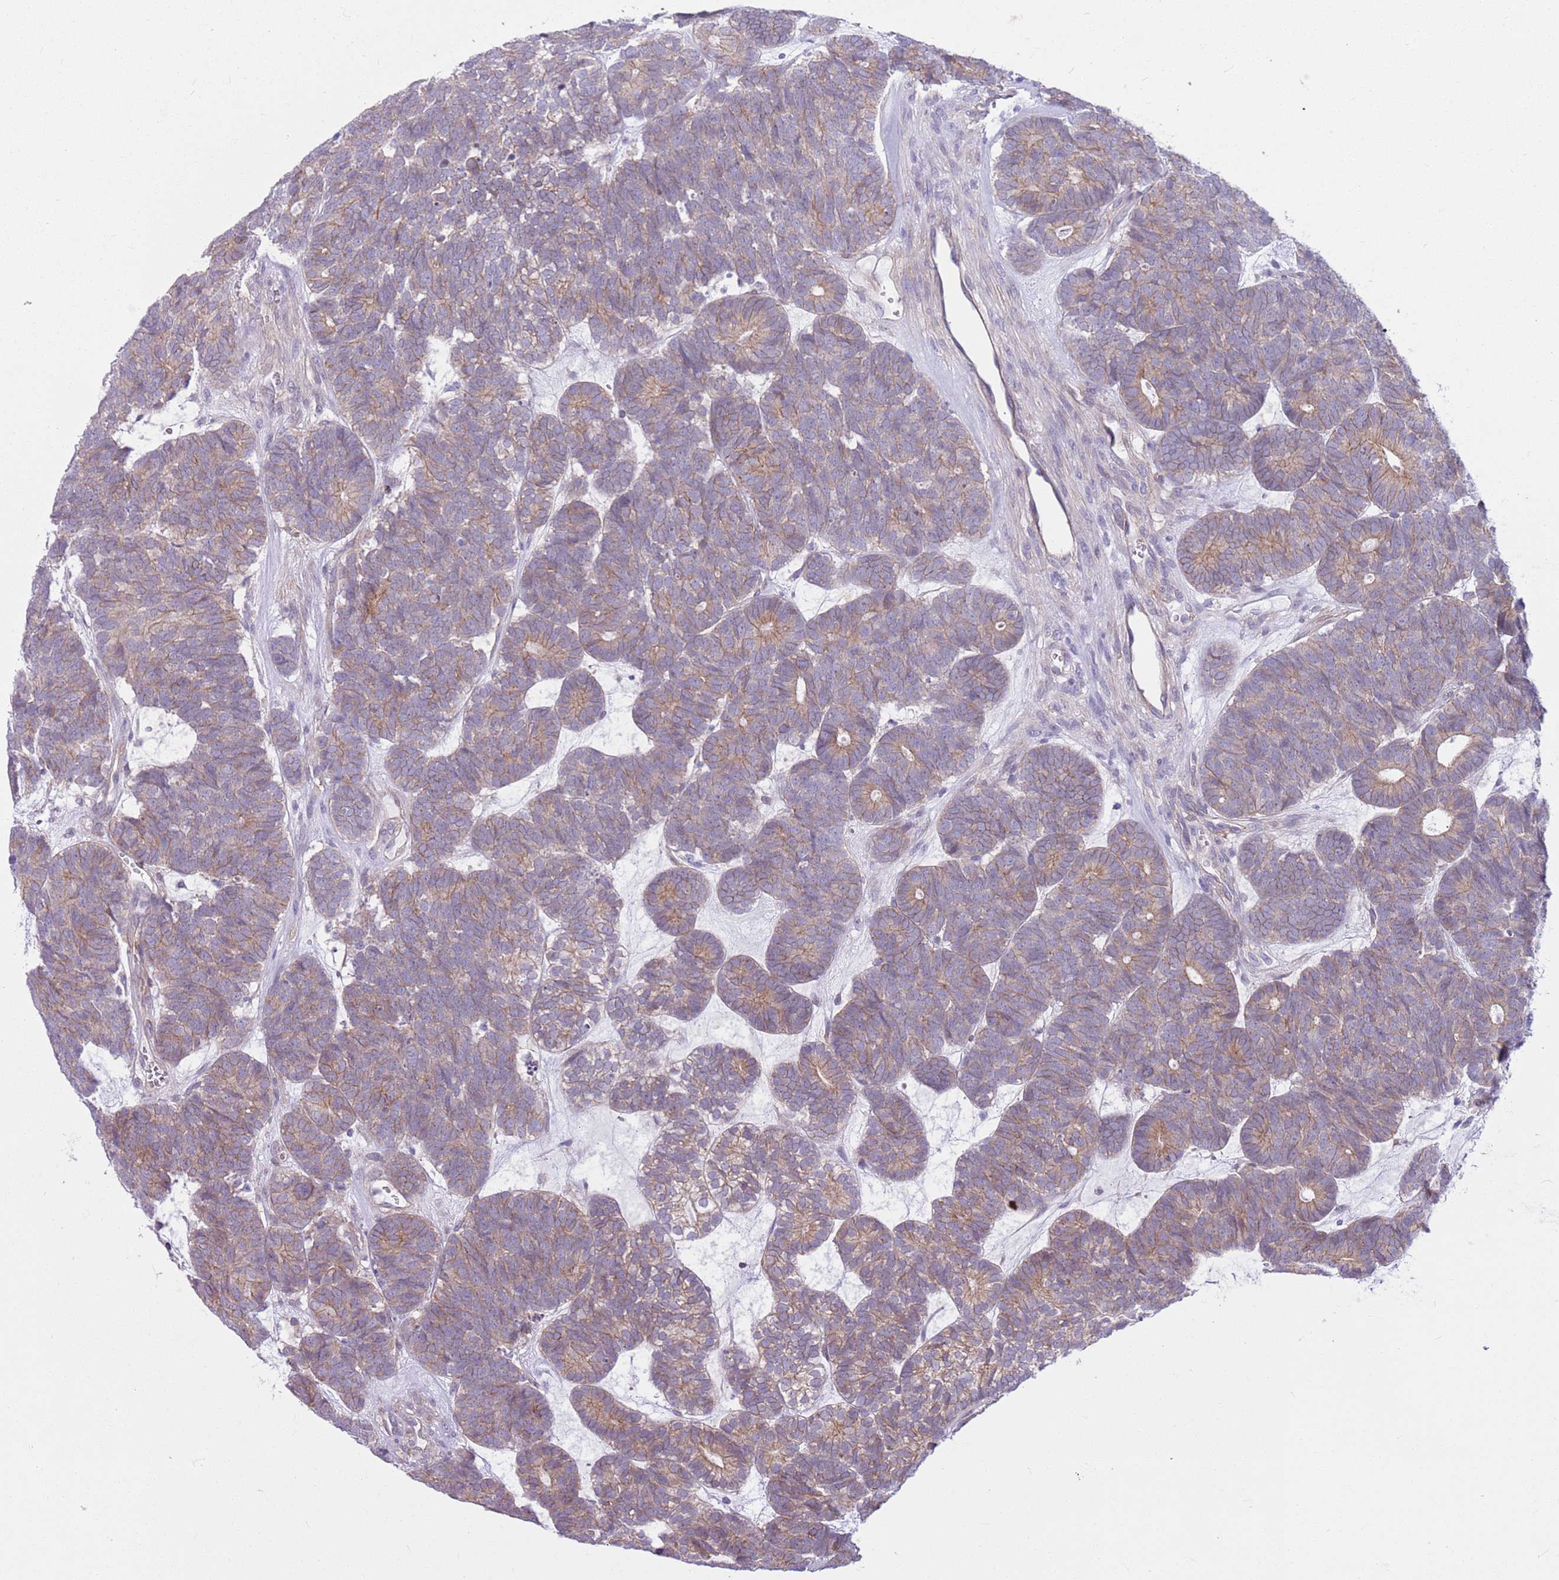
{"staining": {"intensity": "weak", "quantity": "25%-75%", "location": "cytoplasmic/membranous"}, "tissue": "head and neck cancer", "cell_type": "Tumor cells", "image_type": "cancer", "snomed": [{"axis": "morphology", "description": "Adenocarcinoma, NOS"}, {"axis": "topography", "description": "Head-Neck"}], "caption": "Tumor cells exhibit low levels of weak cytoplasmic/membranous expression in approximately 25%-75% of cells in human adenocarcinoma (head and neck). The staining was performed using DAB (3,3'-diaminobenzidine) to visualize the protein expression in brown, while the nuclei were stained in blue with hematoxylin (Magnification: 20x).", "gene": "PARP8", "patient": {"sex": "female", "age": 81}}